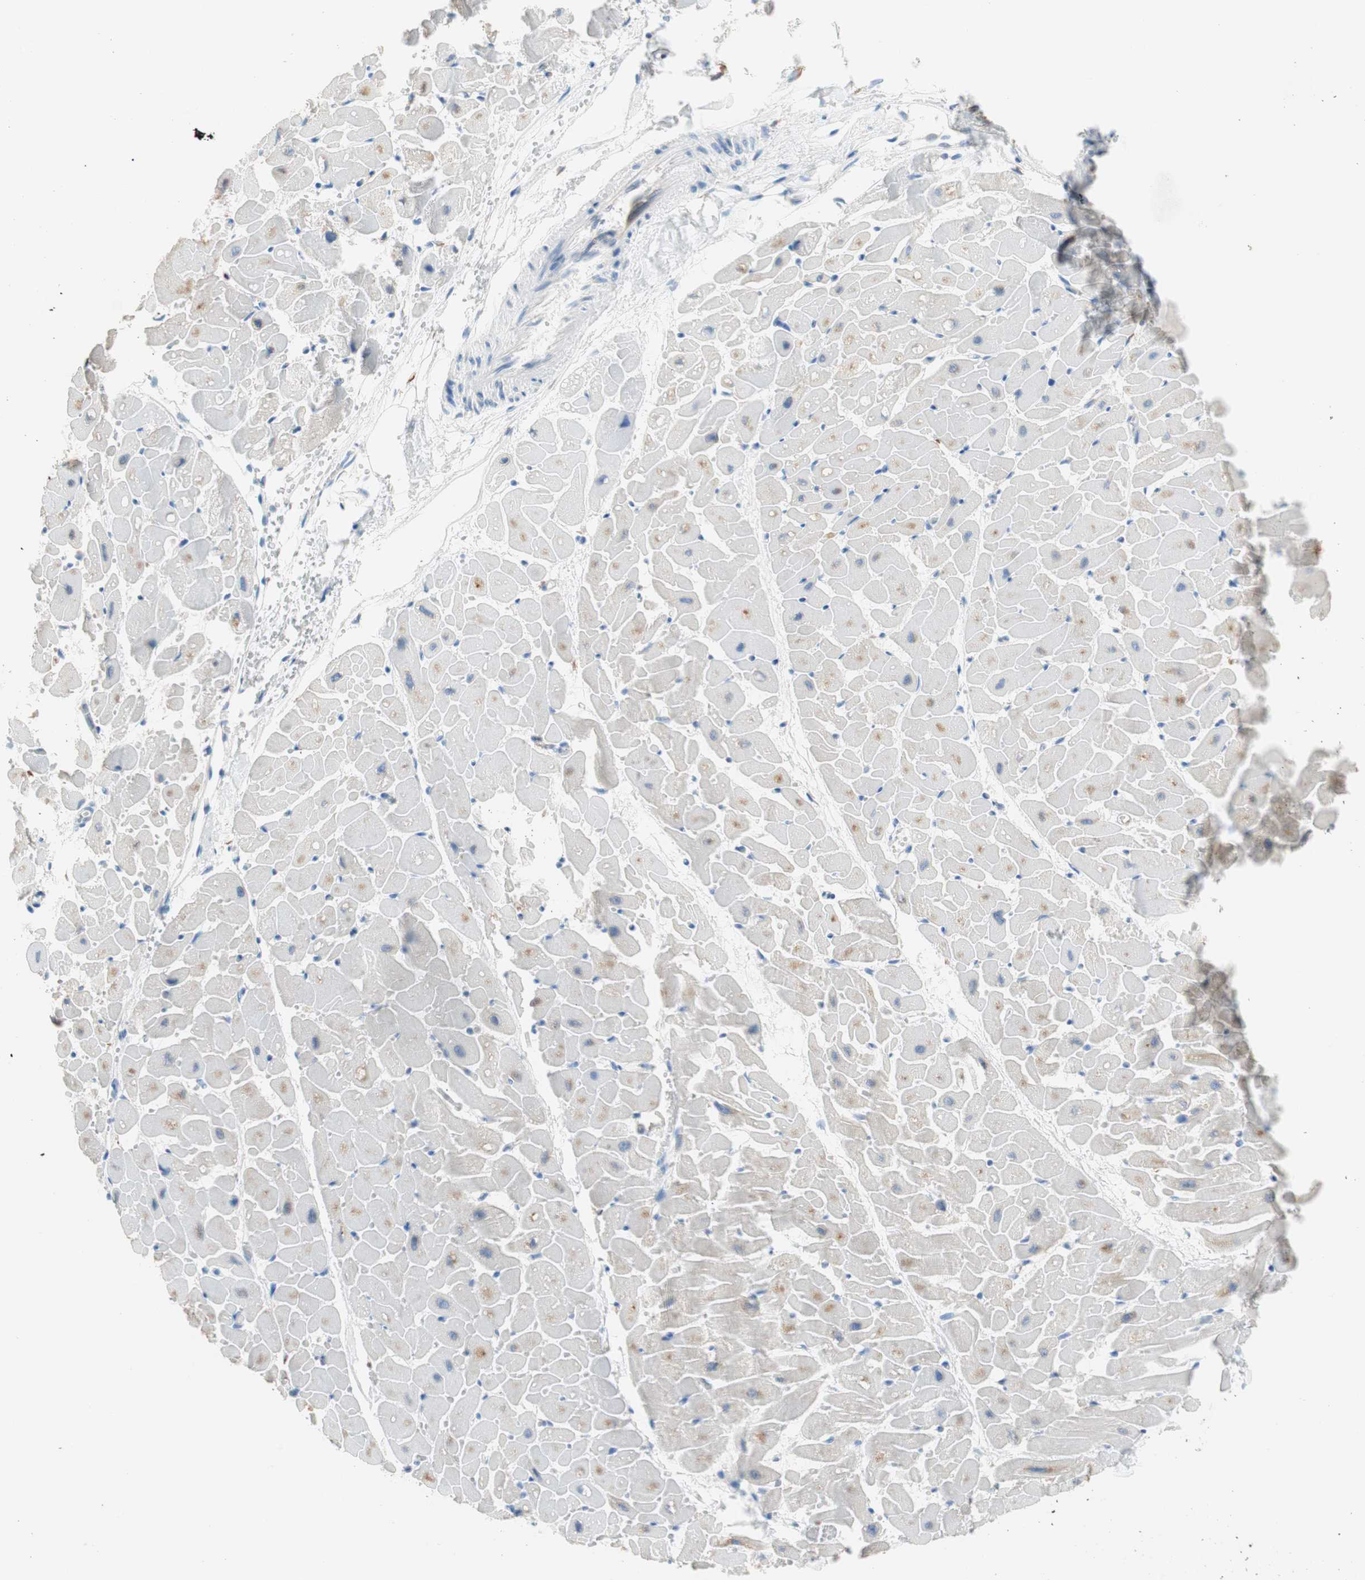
{"staining": {"intensity": "weak", "quantity": "<25%", "location": "cytoplasmic/membranous"}, "tissue": "heart muscle", "cell_type": "Cardiomyocytes", "image_type": "normal", "snomed": [{"axis": "morphology", "description": "Normal tissue, NOS"}, {"axis": "topography", "description": "Heart"}], "caption": "Image shows no protein expression in cardiomyocytes of benign heart muscle. (DAB (3,3'-diaminobenzidine) IHC, high magnification).", "gene": "GLUL", "patient": {"sex": "female", "age": 19}}